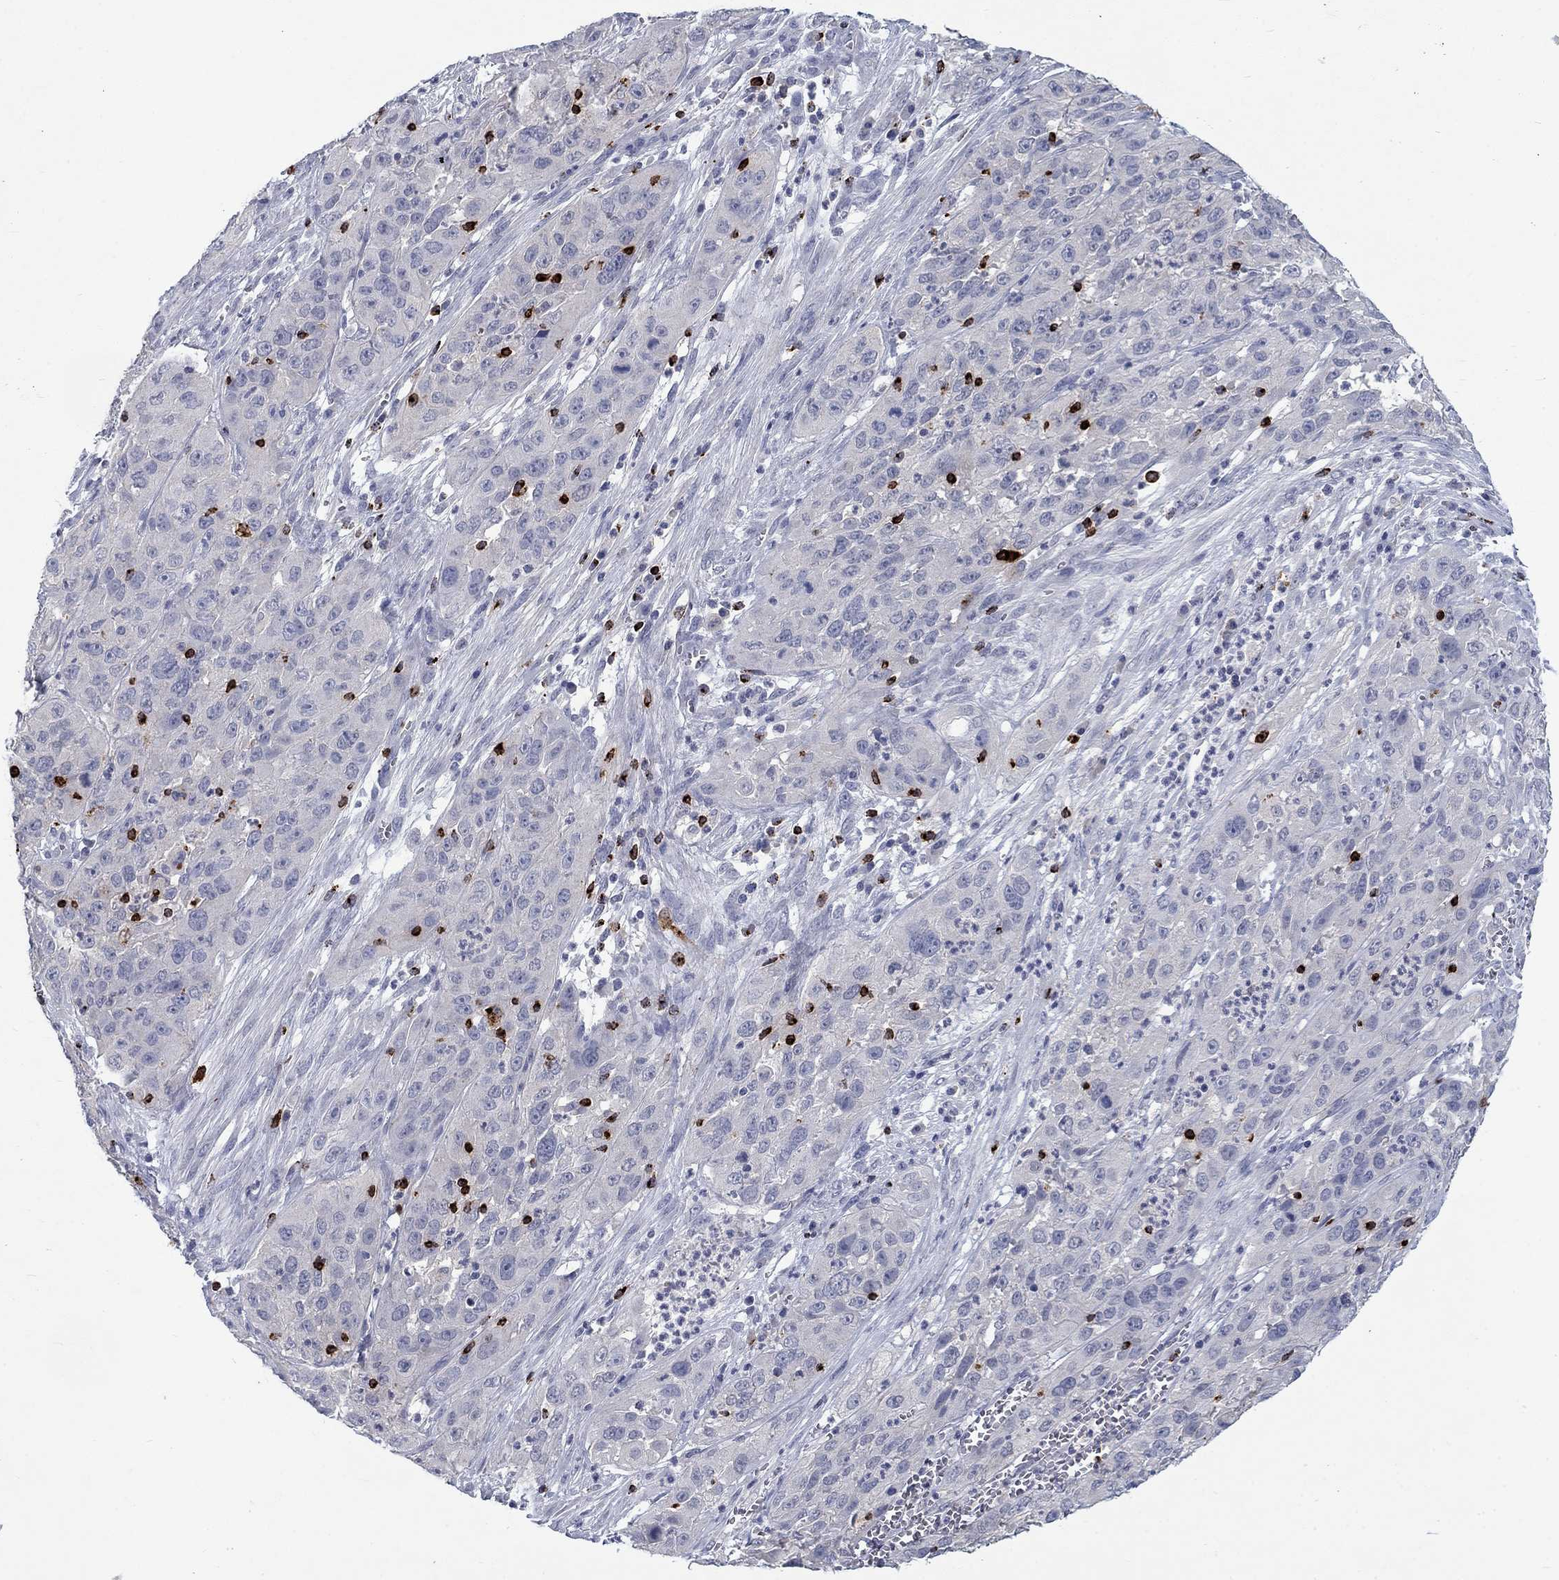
{"staining": {"intensity": "negative", "quantity": "none", "location": "none"}, "tissue": "cervical cancer", "cell_type": "Tumor cells", "image_type": "cancer", "snomed": [{"axis": "morphology", "description": "Squamous cell carcinoma, NOS"}, {"axis": "topography", "description": "Cervix"}], "caption": "IHC of human cervical cancer shows no expression in tumor cells.", "gene": "GZMA", "patient": {"sex": "female", "age": 32}}